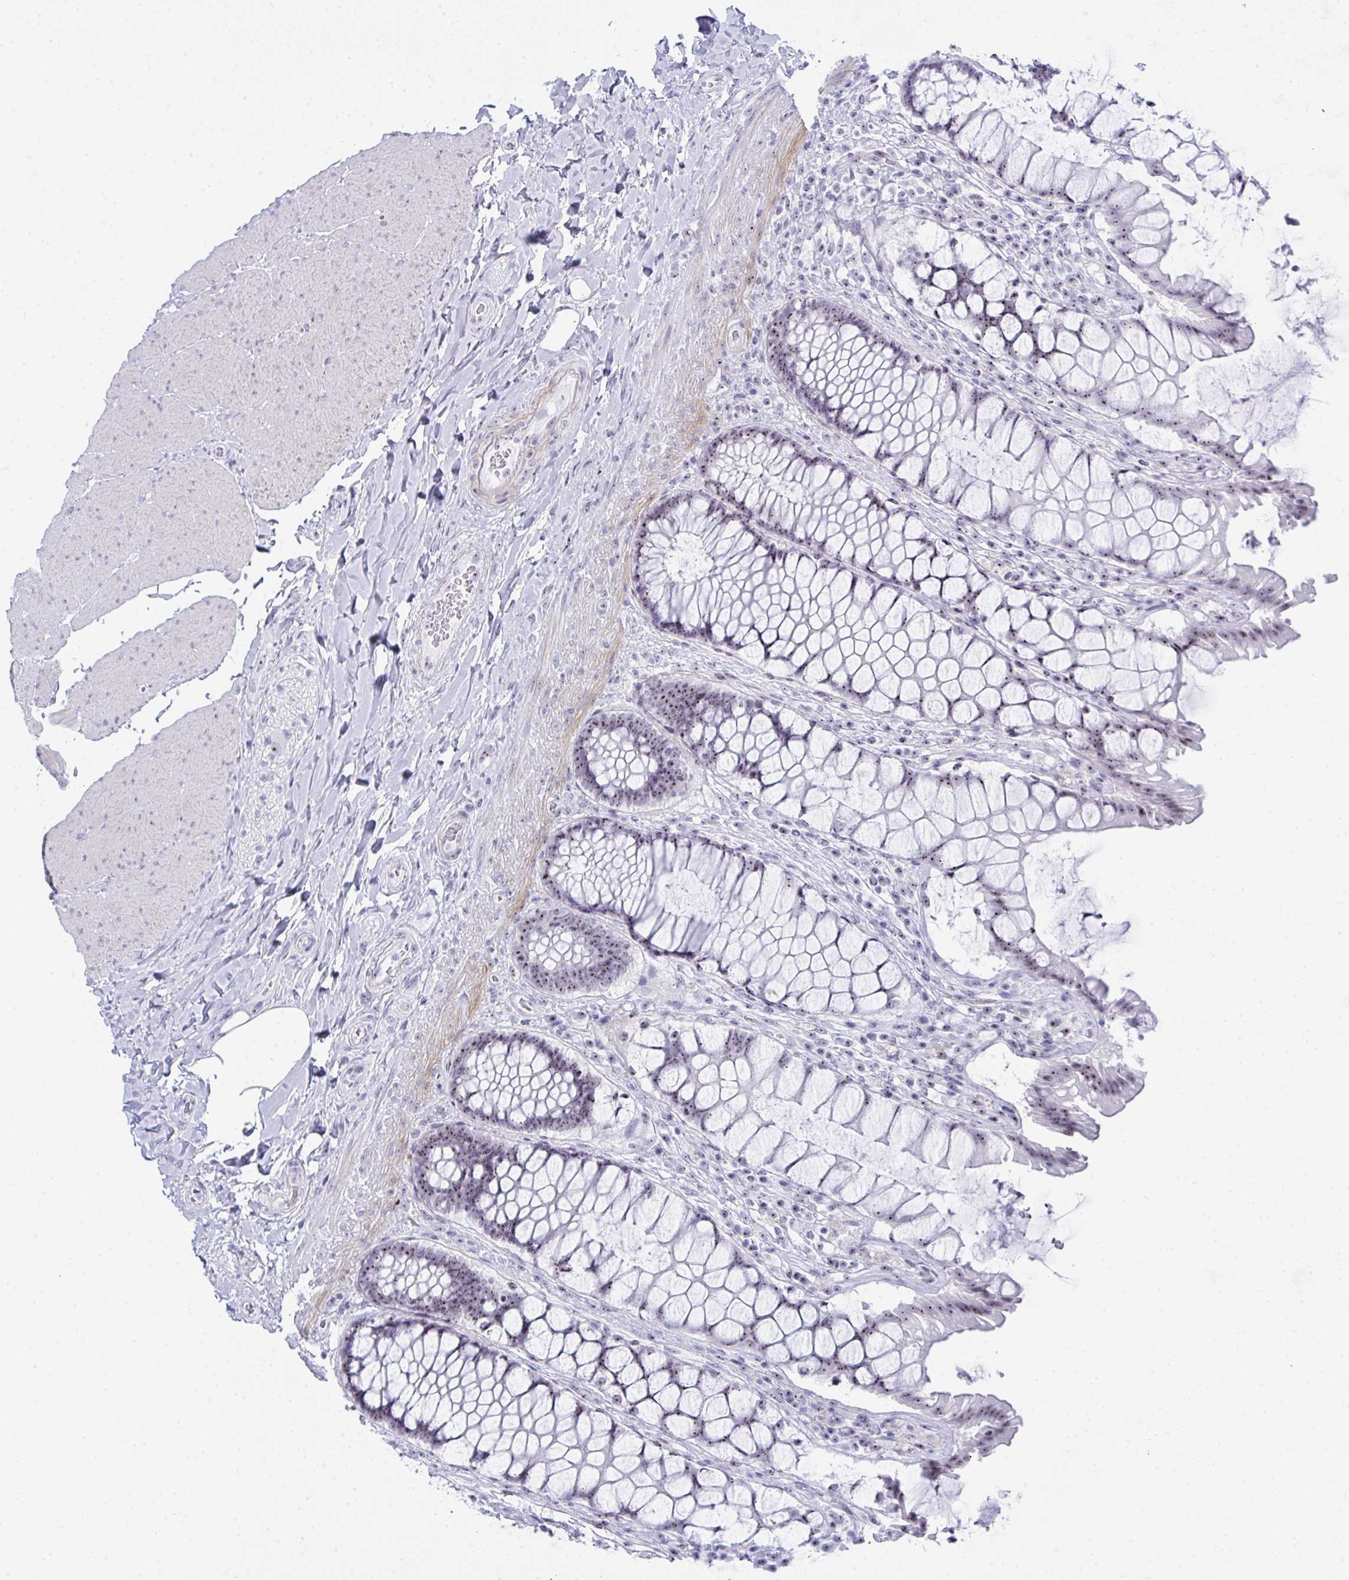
{"staining": {"intensity": "moderate", "quantity": ">75%", "location": "nuclear"}, "tissue": "rectum", "cell_type": "Glandular cells", "image_type": "normal", "snomed": [{"axis": "morphology", "description": "Normal tissue, NOS"}, {"axis": "topography", "description": "Rectum"}], "caption": "Rectum stained with immunohistochemistry (IHC) demonstrates moderate nuclear staining in about >75% of glandular cells.", "gene": "NOP10", "patient": {"sex": "female", "age": 58}}